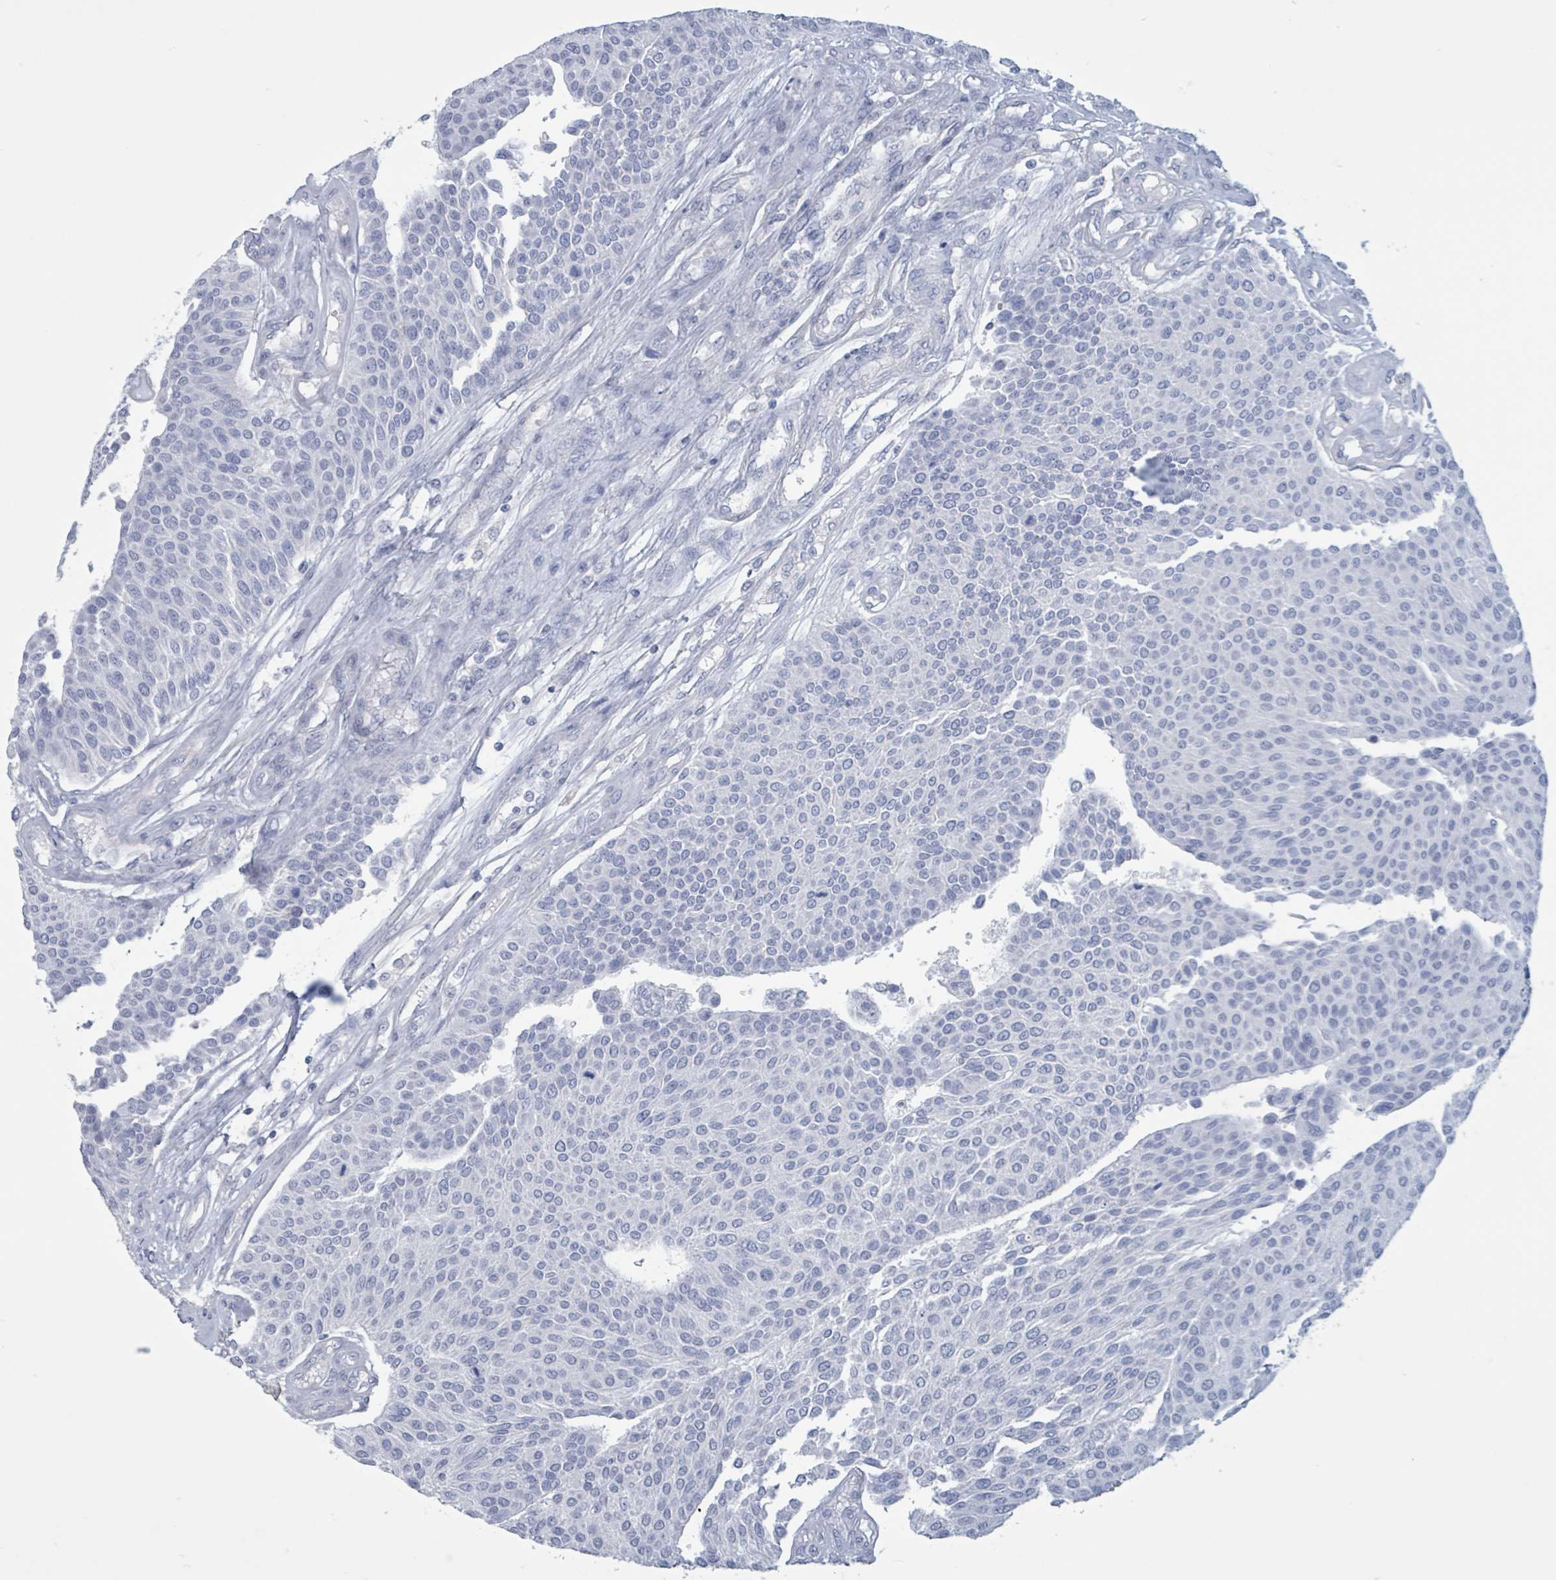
{"staining": {"intensity": "negative", "quantity": "none", "location": "none"}, "tissue": "urothelial cancer", "cell_type": "Tumor cells", "image_type": "cancer", "snomed": [{"axis": "morphology", "description": "Urothelial carcinoma, NOS"}, {"axis": "topography", "description": "Urinary bladder"}], "caption": "There is no significant staining in tumor cells of urothelial cancer. (DAB immunohistochemistry with hematoxylin counter stain).", "gene": "CT45A5", "patient": {"sex": "male", "age": 55}}